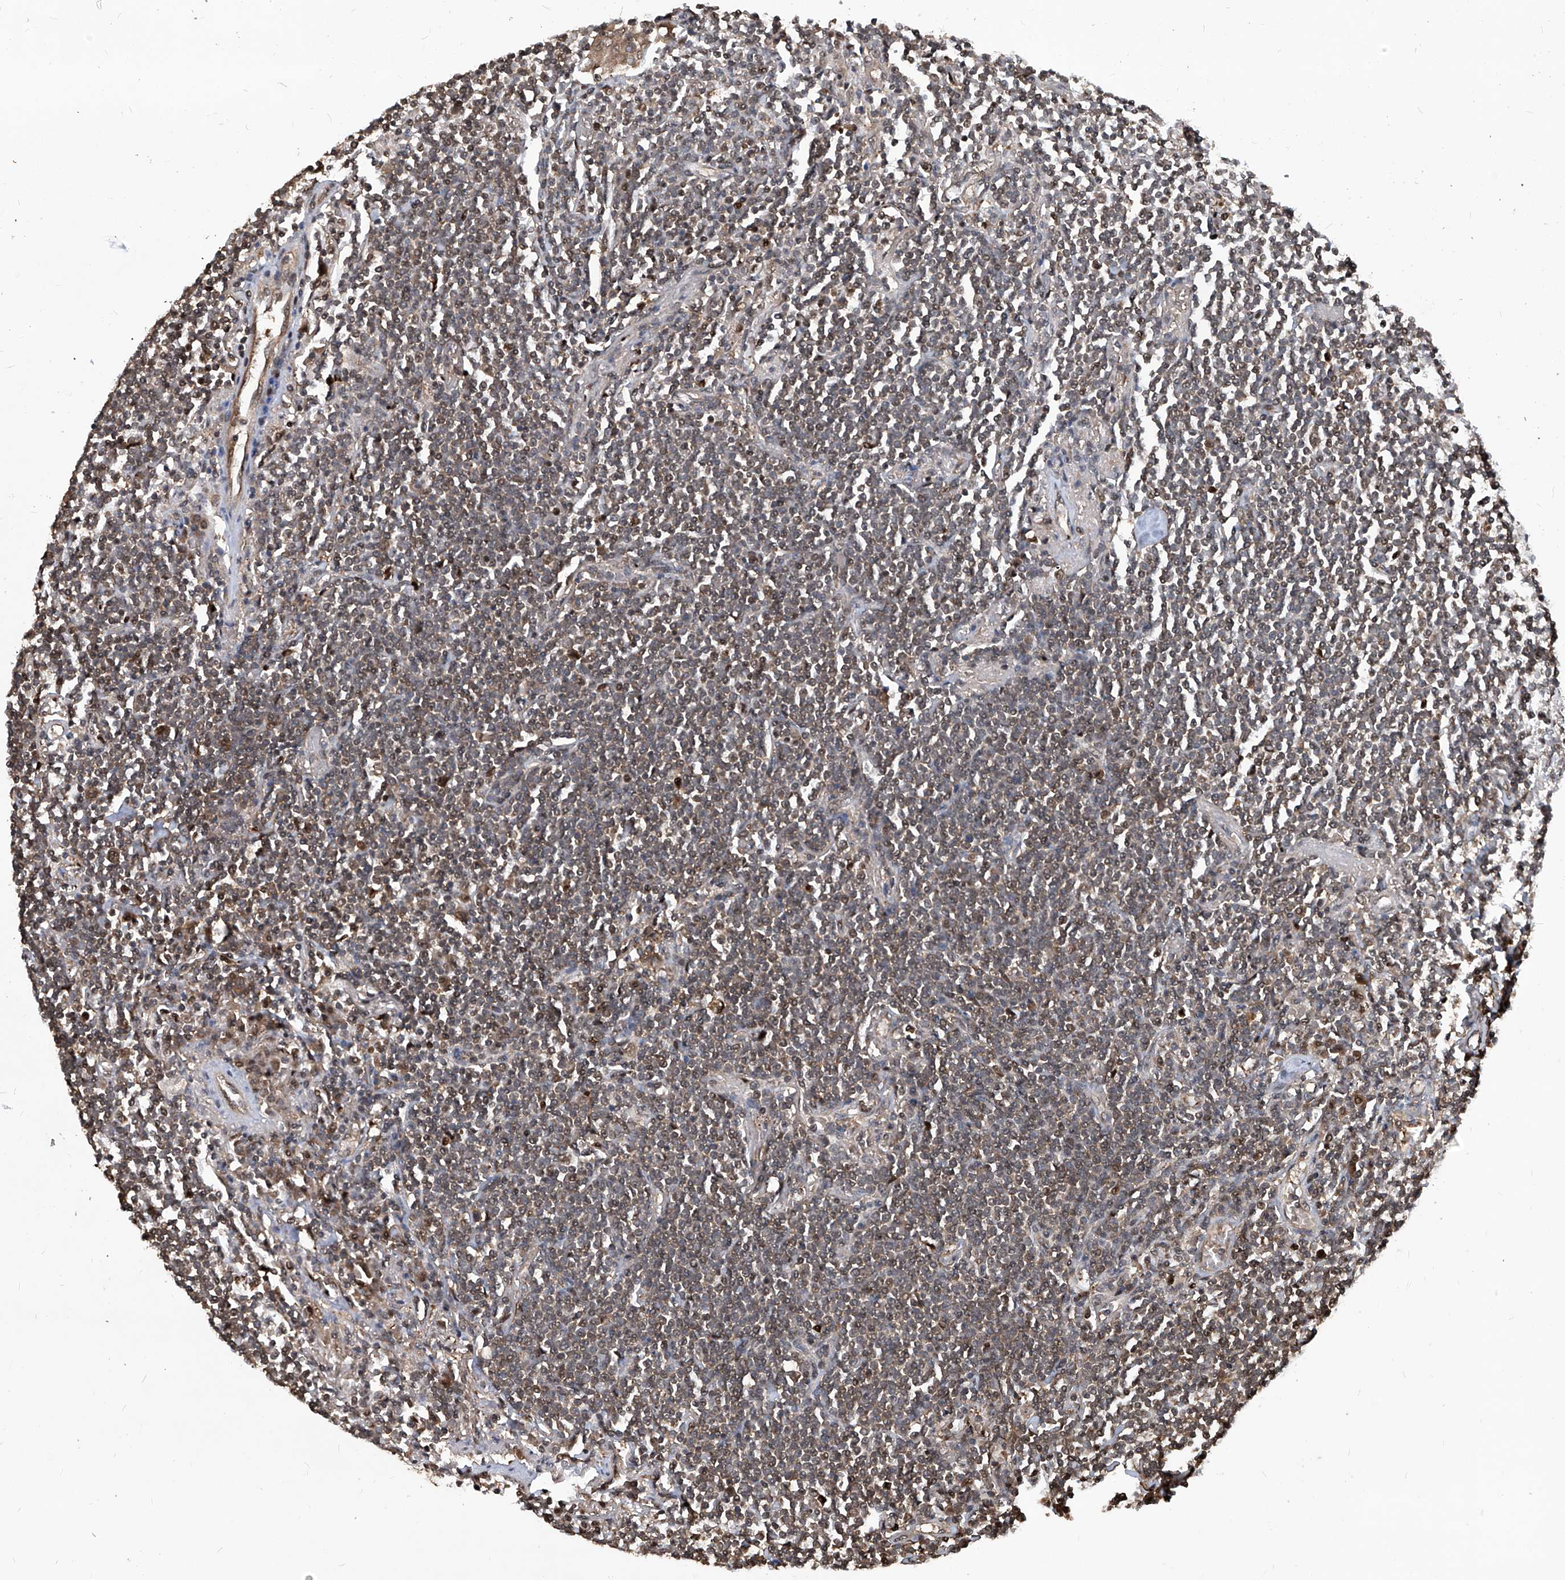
{"staining": {"intensity": "negative", "quantity": "none", "location": "none"}, "tissue": "lymphoma", "cell_type": "Tumor cells", "image_type": "cancer", "snomed": [{"axis": "morphology", "description": "Malignant lymphoma, non-Hodgkin's type, Low grade"}, {"axis": "topography", "description": "Lung"}], "caption": "This is a image of immunohistochemistry staining of lymphoma, which shows no expression in tumor cells. Nuclei are stained in blue.", "gene": "PSMB1", "patient": {"sex": "female", "age": 71}}